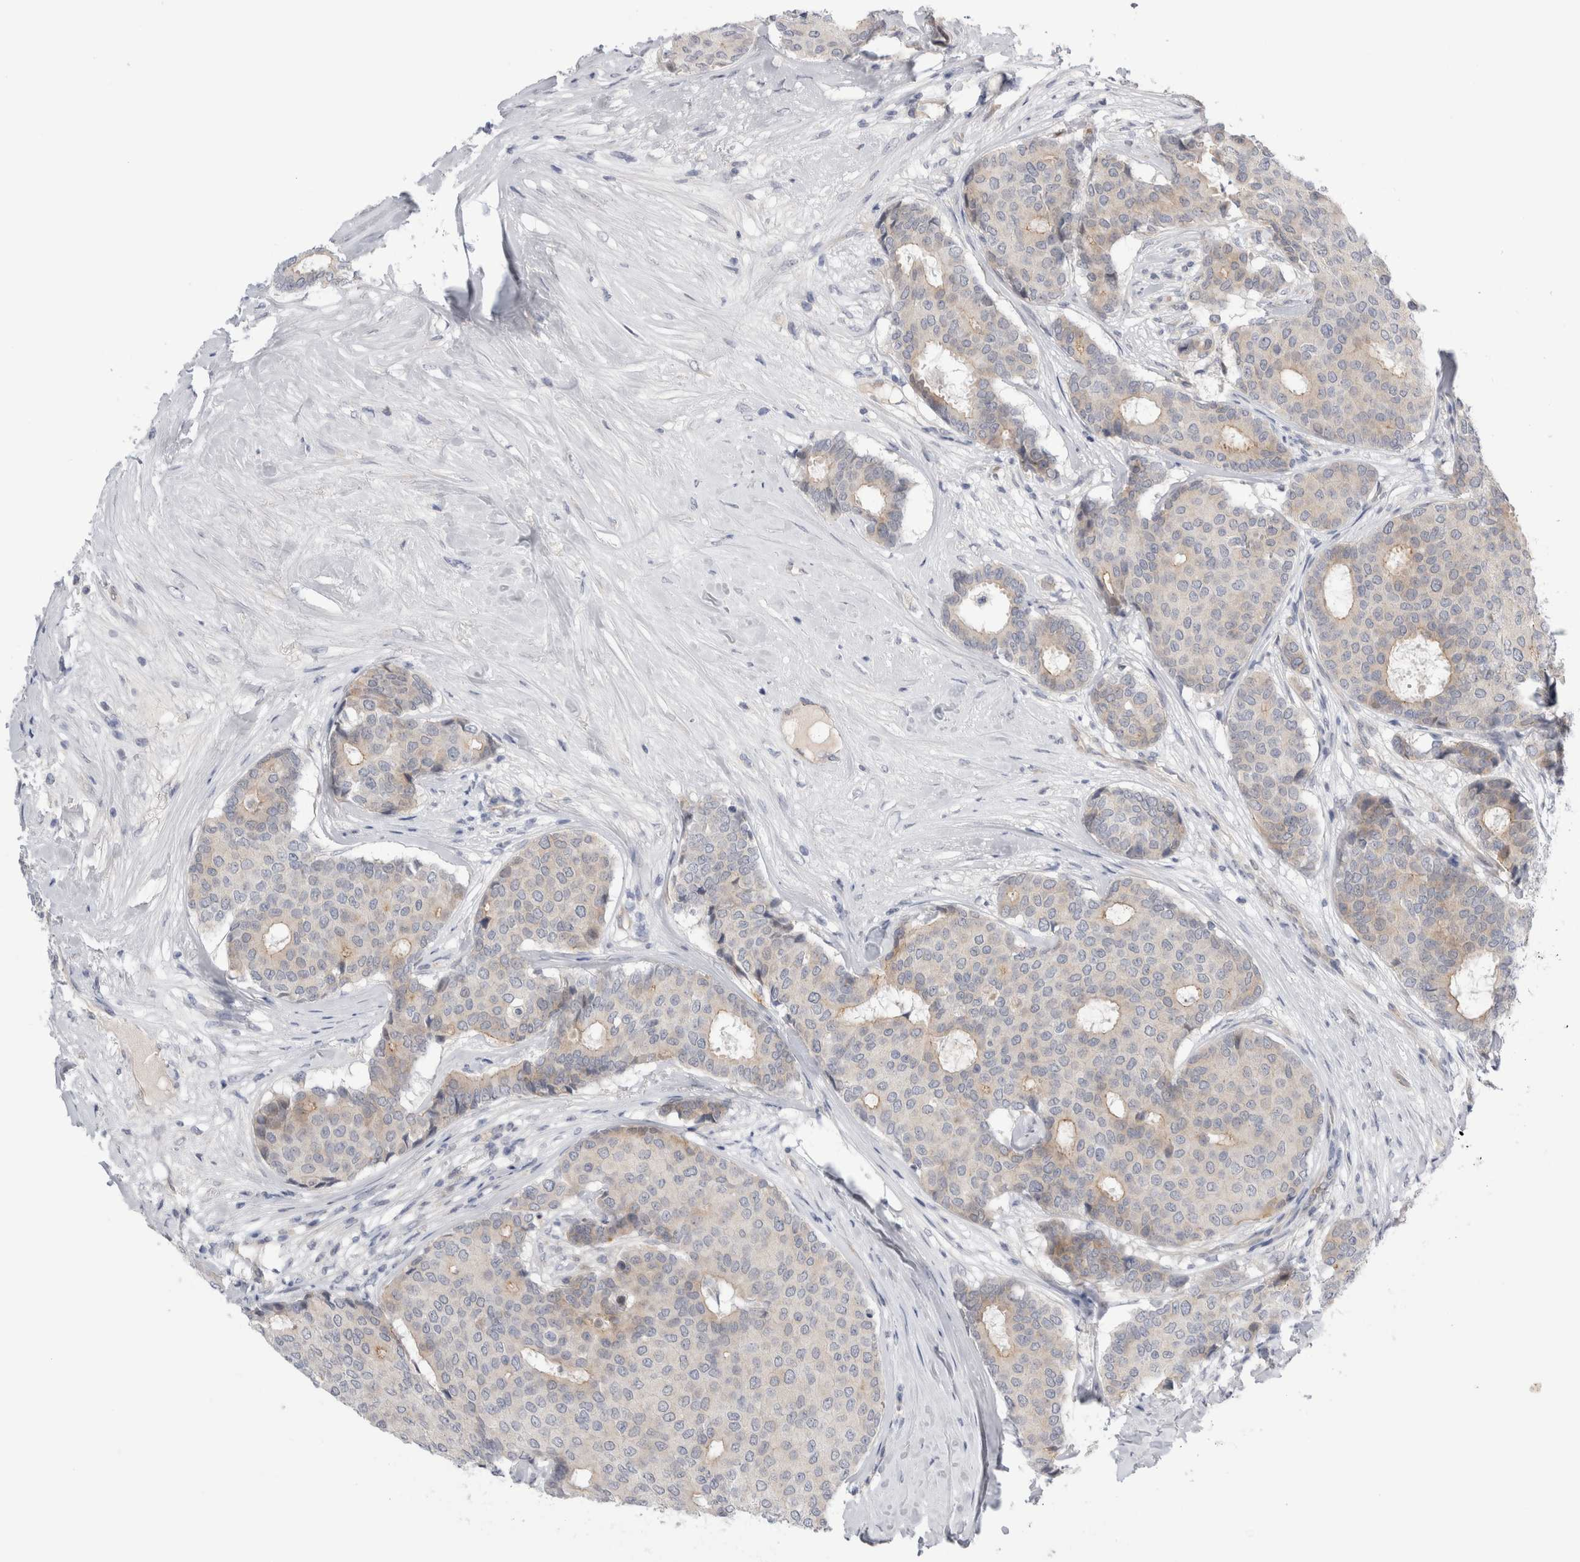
{"staining": {"intensity": "weak", "quantity": "<25%", "location": "cytoplasmic/membranous"}, "tissue": "breast cancer", "cell_type": "Tumor cells", "image_type": "cancer", "snomed": [{"axis": "morphology", "description": "Duct carcinoma"}, {"axis": "topography", "description": "Breast"}], "caption": "This histopathology image is of breast cancer (invasive ductal carcinoma) stained with immunohistochemistry to label a protein in brown with the nuclei are counter-stained blue. There is no positivity in tumor cells.", "gene": "TAFA5", "patient": {"sex": "female", "age": 75}}